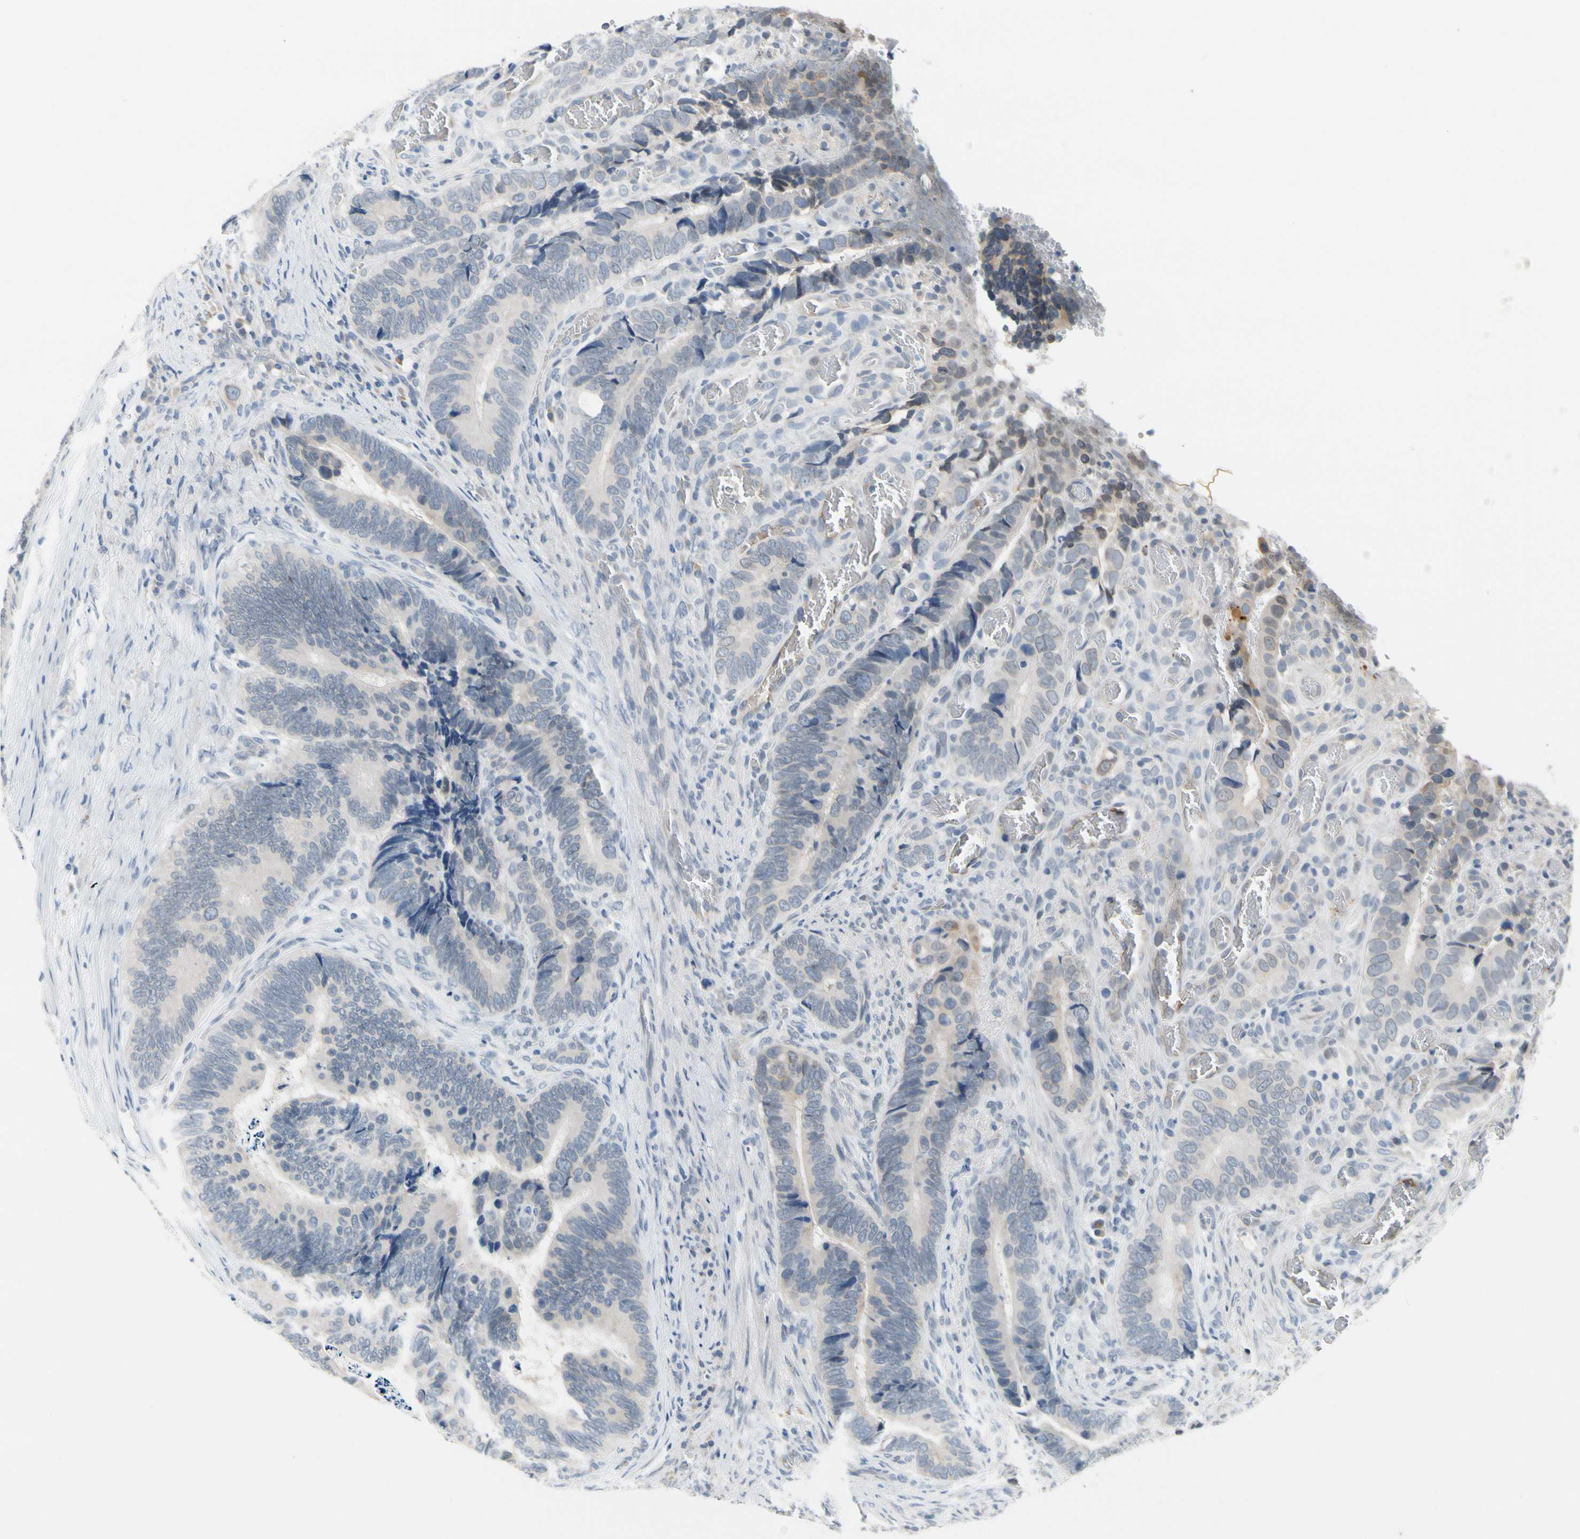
{"staining": {"intensity": "negative", "quantity": "none", "location": "none"}, "tissue": "colorectal cancer", "cell_type": "Tumor cells", "image_type": "cancer", "snomed": [{"axis": "morphology", "description": "Adenocarcinoma, NOS"}, {"axis": "topography", "description": "Colon"}], "caption": "The micrograph exhibits no significant staining in tumor cells of colorectal cancer (adenocarcinoma).", "gene": "CNDP1", "patient": {"sex": "male", "age": 72}}